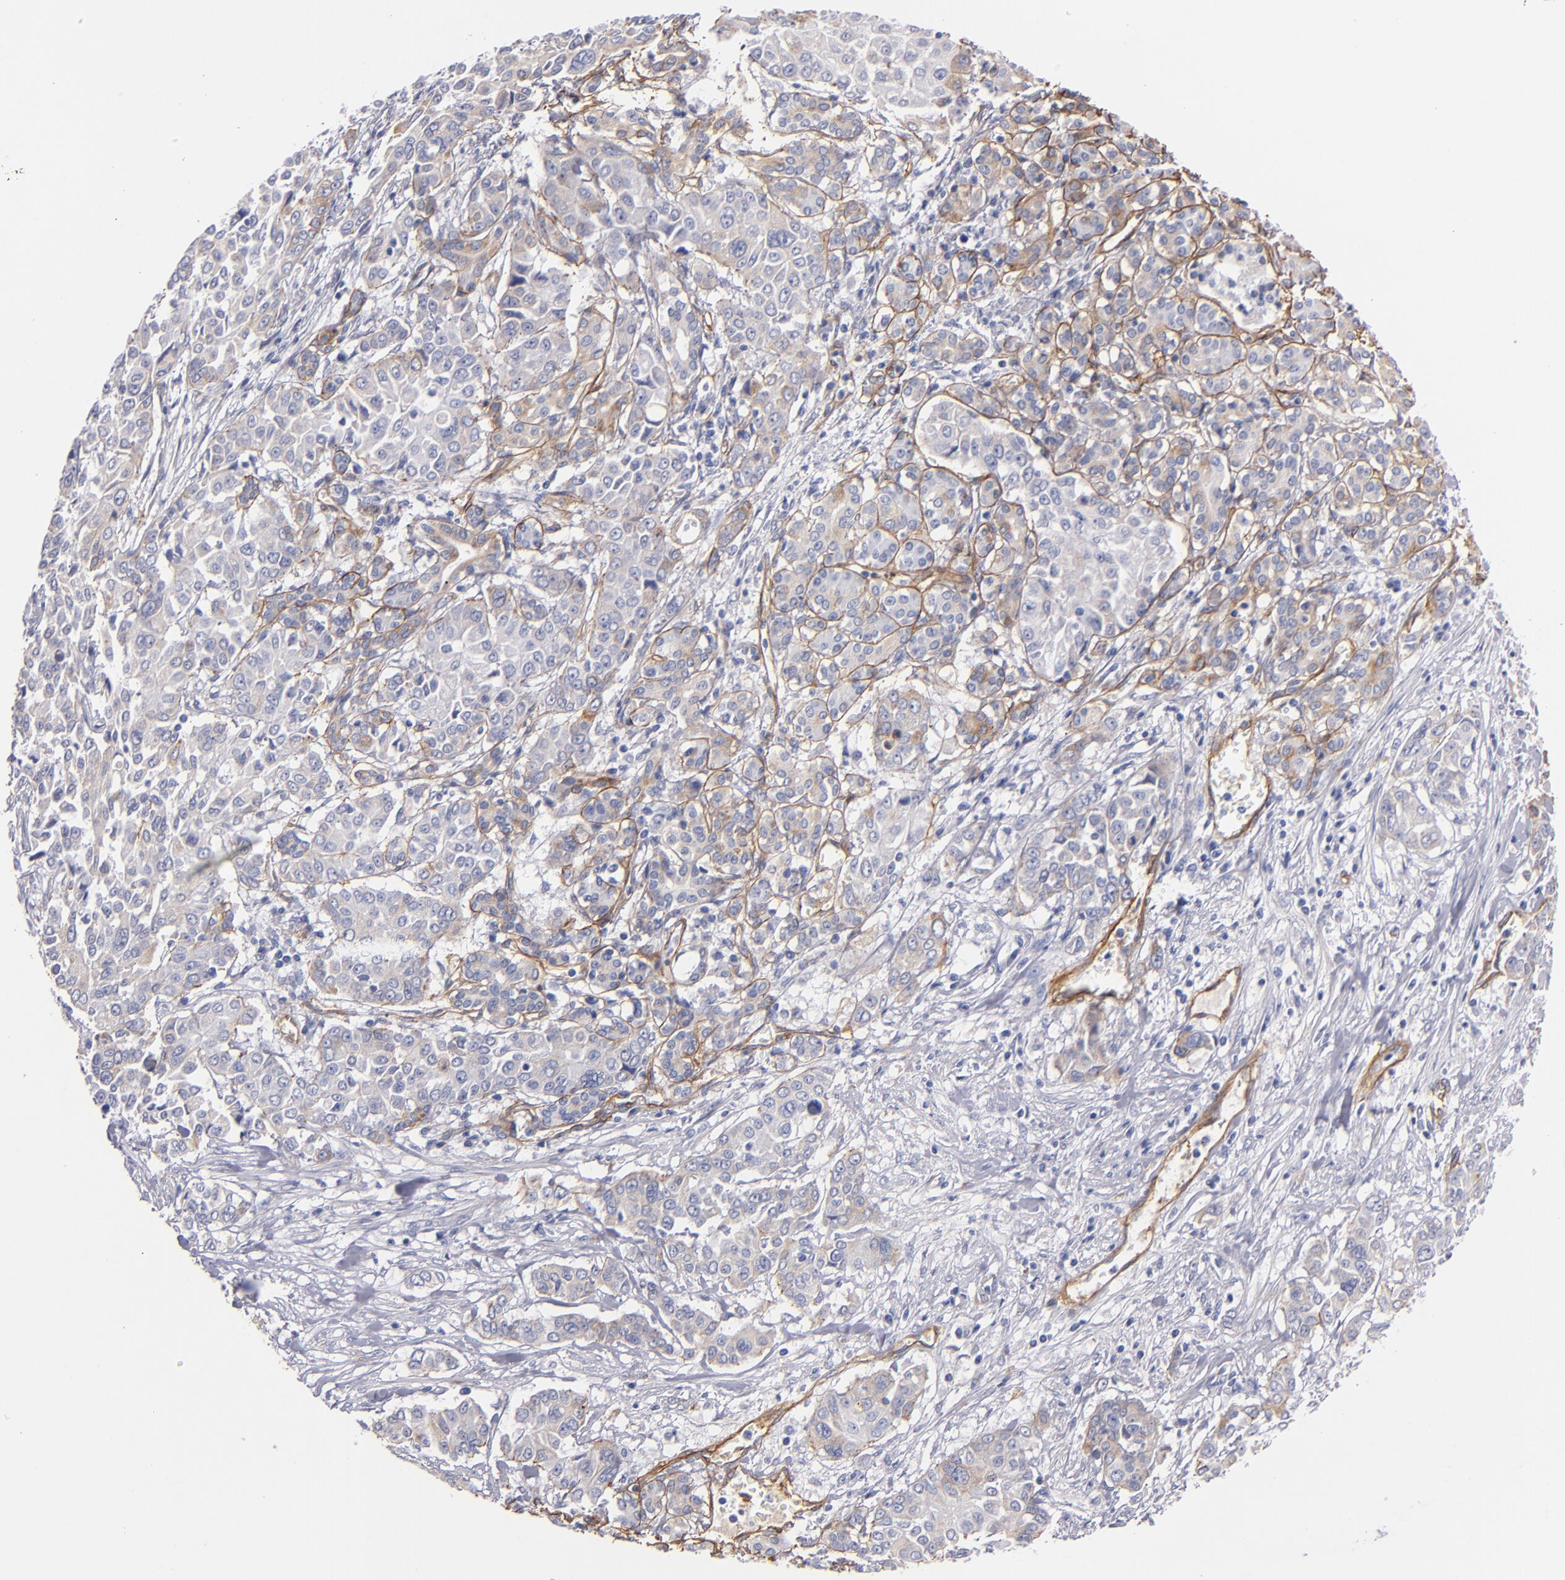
{"staining": {"intensity": "weak", "quantity": "25%-75%", "location": "cytoplasmic/membranous"}, "tissue": "pancreatic cancer", "cell_type": "Tumor cells", "image_type": "cancer", "snomed": [{"axis": "morphology", "description": "Adenocarcinoma, NOS"}, {"axis": "topography", "description": "Pancreas"}], "caption": "Brown immunohistochemical staining in pancreatic adenocarcinoma displays weak cytoplasmic/membranous expression in about 25%-75% of tumor cells. Using DAB (brown) and hematoxylin (blue) stains, captured at high magnification using brightfield microscopy.", "gene": "LAMC1", "patient": {"sex": "female", "age": 52}}